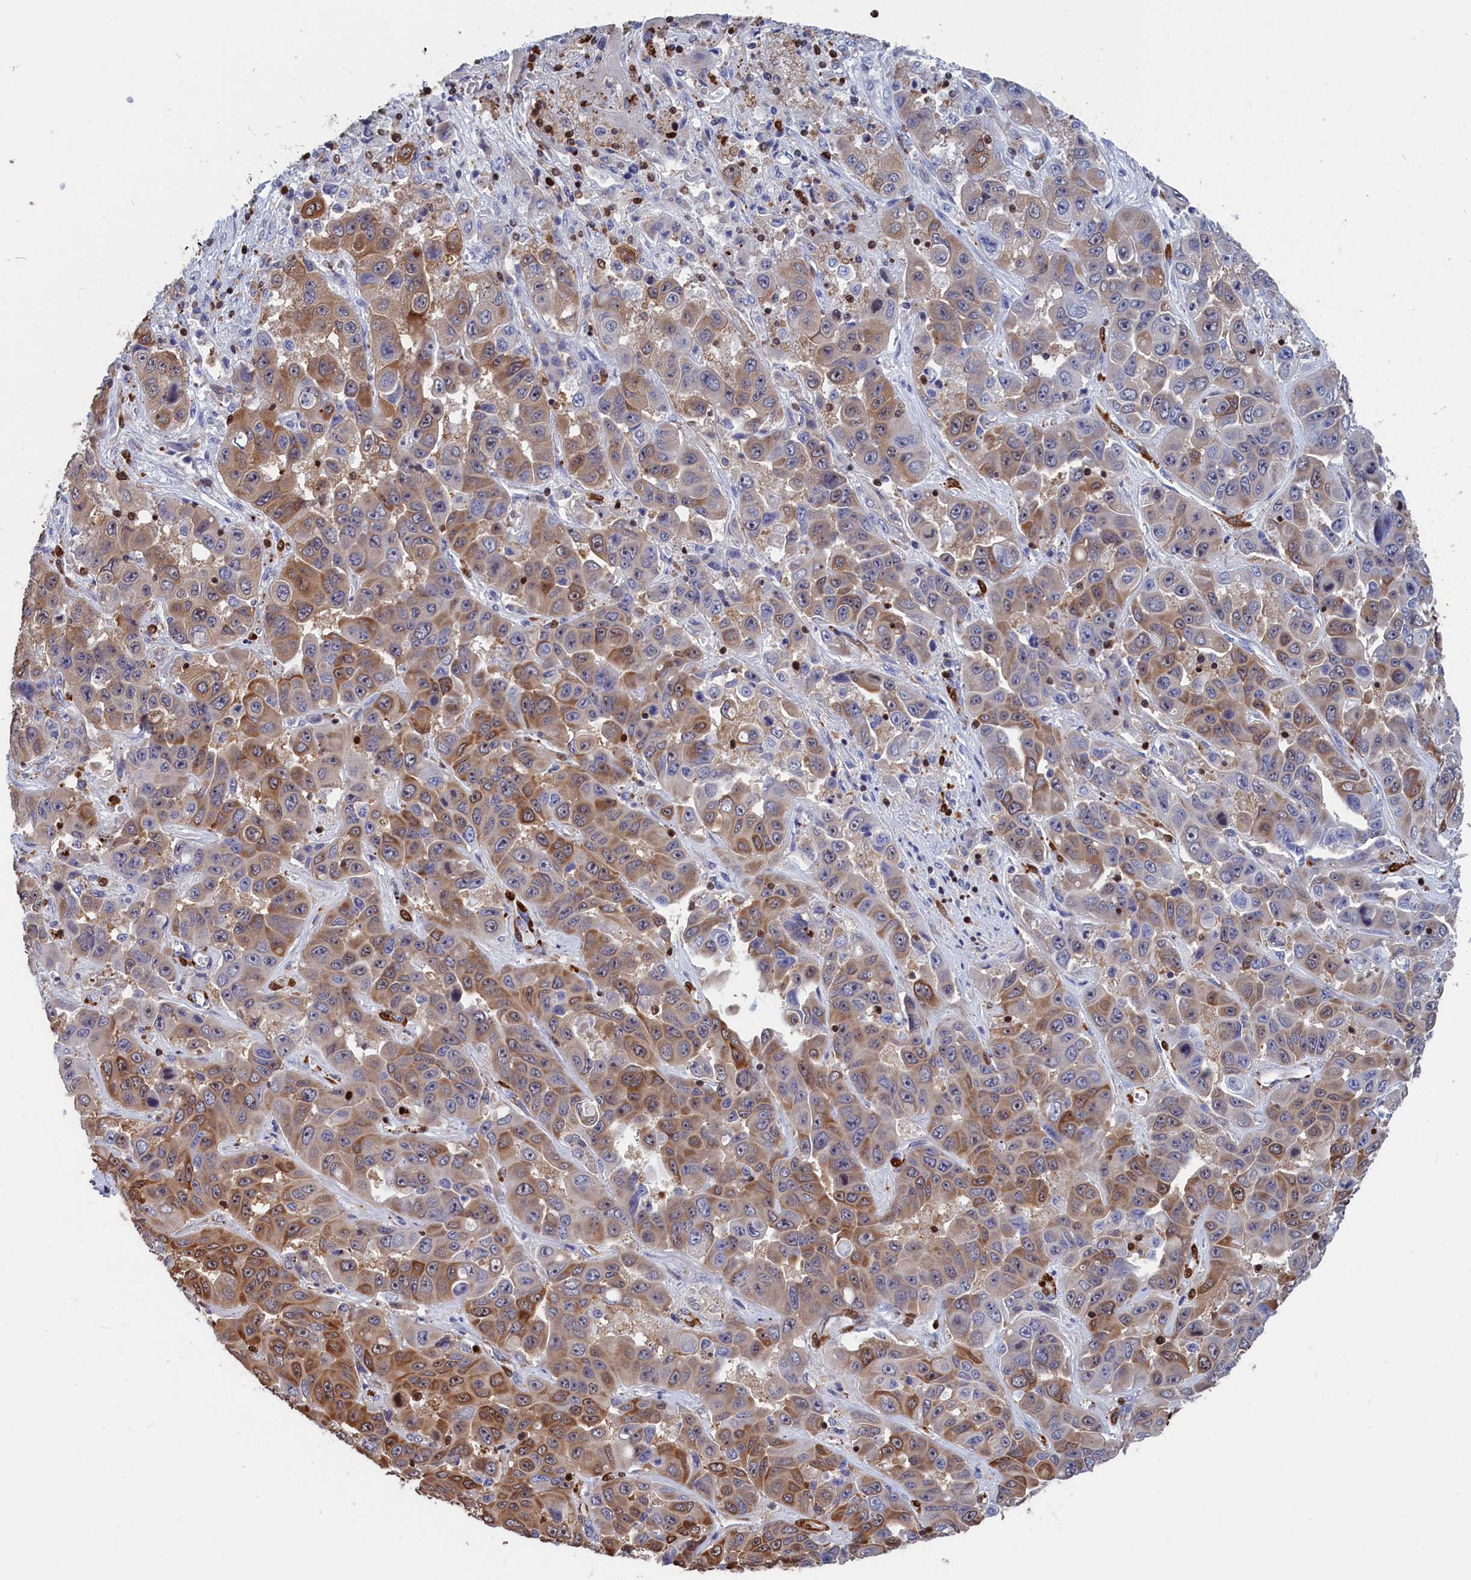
{"staining": {"intensity": "moderate", "quantity": "25%-75%", "location": "cytoplasmic/membranous"}, "tissue": "liver cancer", "cell_type": "Tumor cells", "image_type": "cancer", "snomed": [{"axis": "morphology", "description": "Cholangiocarcinoma"}, {"axis": "topography", "description": "Liver"}], "caption": "Immunohistochemical staining of liver cancer (cholangiocarcinoma) displays medium levels of moderate cytoplasmic/membranous protein positivity in about 25%-75% of tumor cells.", "gene": "CRIP1", "patient": {"sex": "female", "age": 52}}